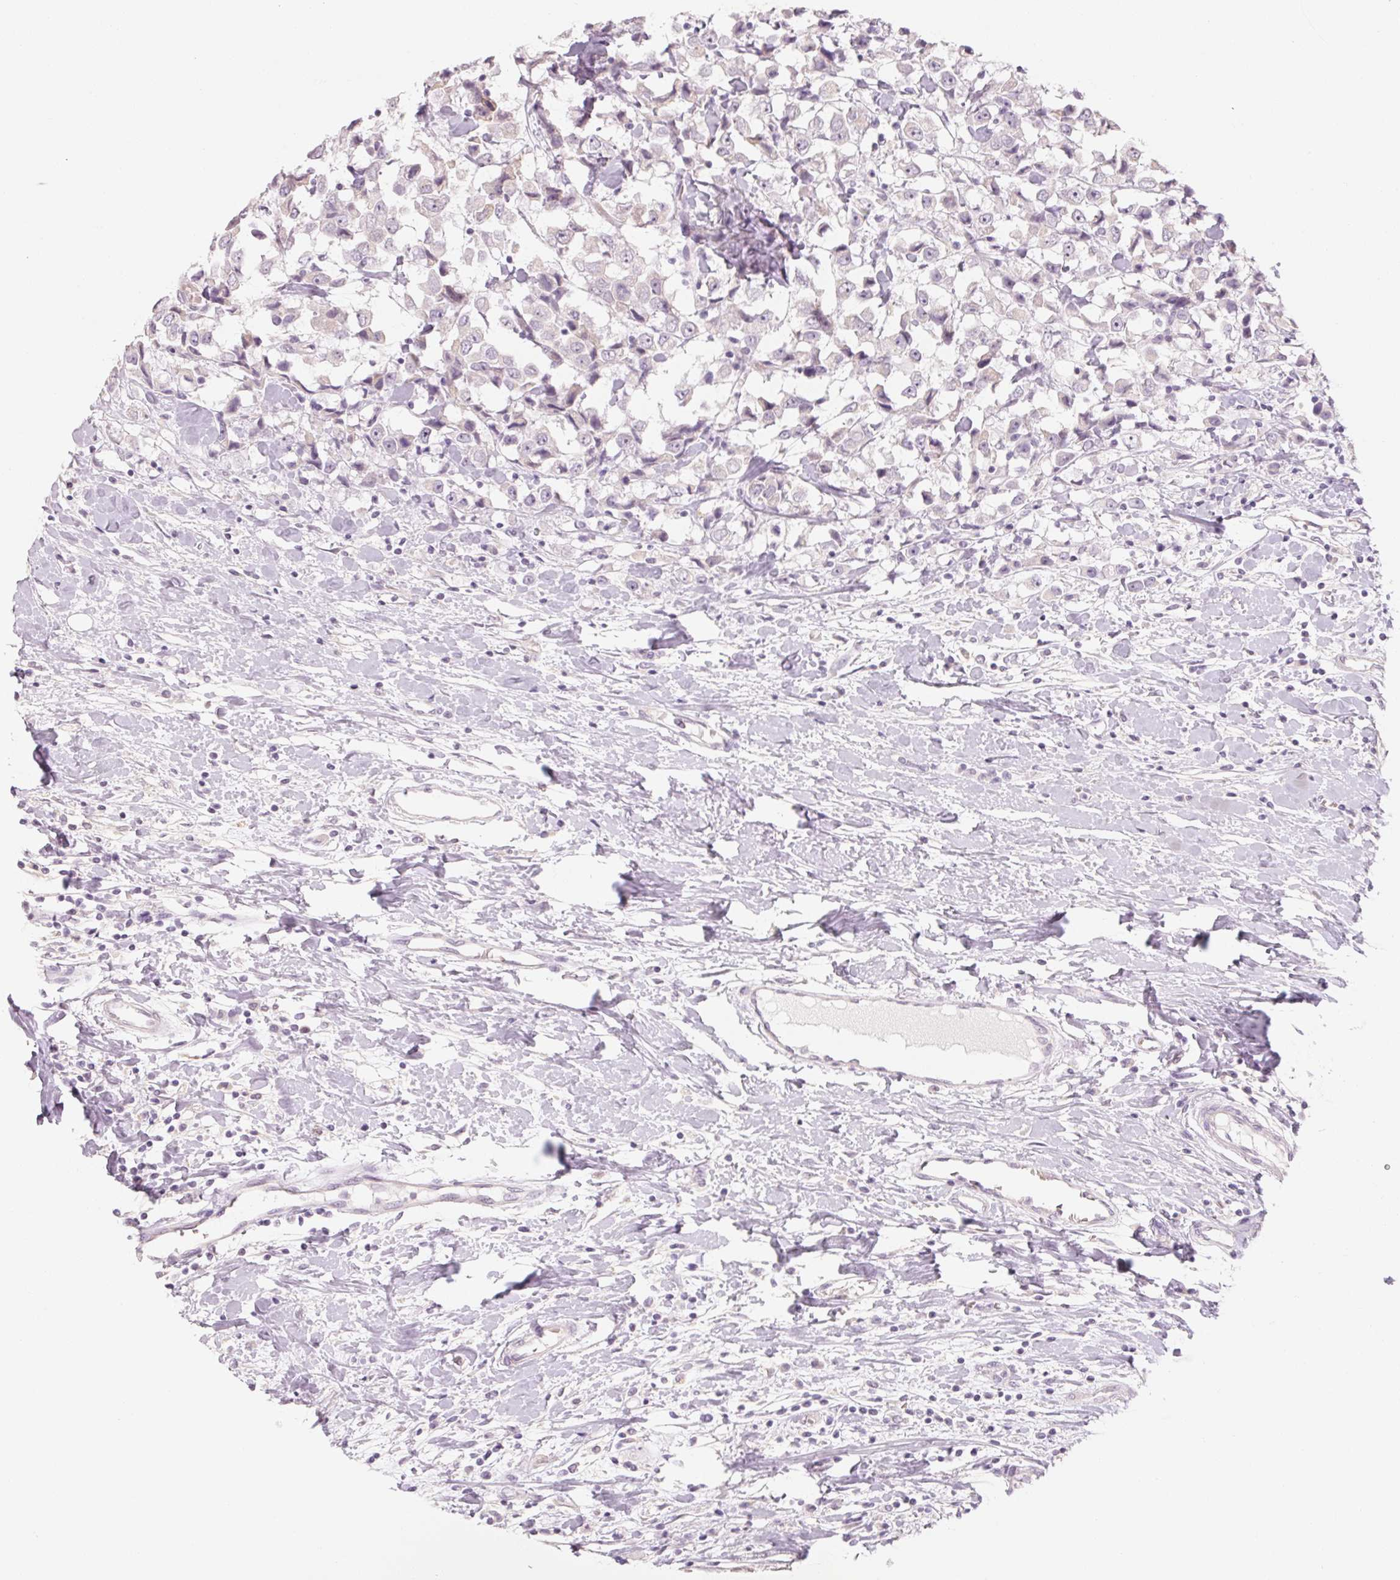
{"staining": {"intensity": "negative", "quantity": "none", "location": "none"}, "tissue": "breast cancer", "cell_type": "Tumor cells", "image_type": "cancer", "snomed": [{"axis": "morphology", "description": "Duct carcinoma"}, {"axis": "topography", "description": "Breast"}], "caption": "Tumor cells show no significant expression in breast cancer (invasive ductal carcinoma). (DAB (3,3'-diaminobenzidine) immunohistochemistry, high magnification).", "gene": "POU1F1", "patient": {"sex": "female", "age": 61}}